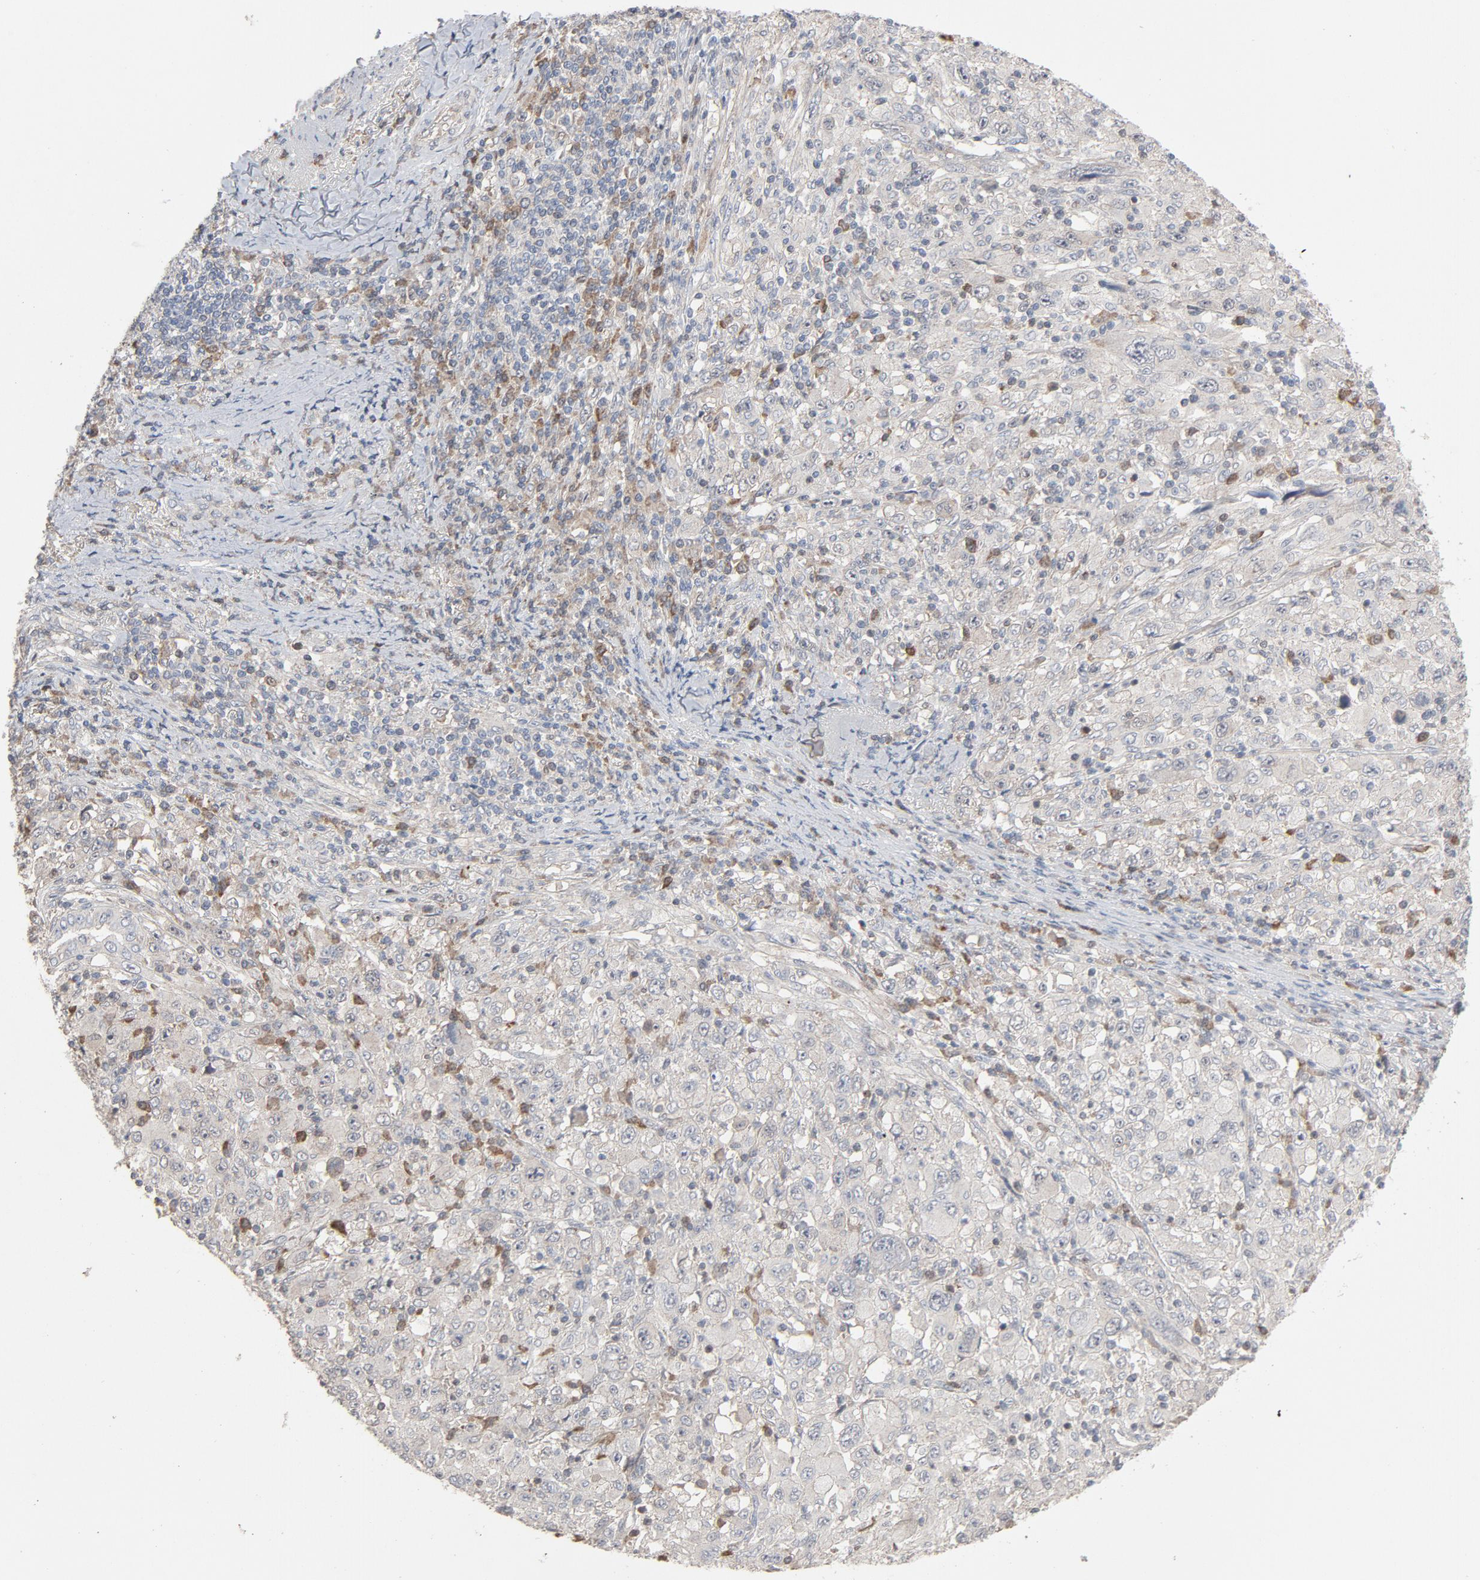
{"staining": {"intensity": "negative", "quantity": "none", "location": "none"}, "tissue": "melanoma", "cell_type": "Tumor cells", "image_type": "cancer", "snomed": [{"axis": "morphology", "description": "Malignant melanoma, Metastatic site"}, {"axis": "topography", "description": "Skin"}], "caption": "Melanoma was stained to show a protein in brown. There is no significant positivity in tumor cells. (DAB (3,3'-diaminobenzidine) immunohistochemistry (IHC) with hematoxylin counter stain).", "gene": "CDK6", "patient": {"sex": "female", "age": 56}}